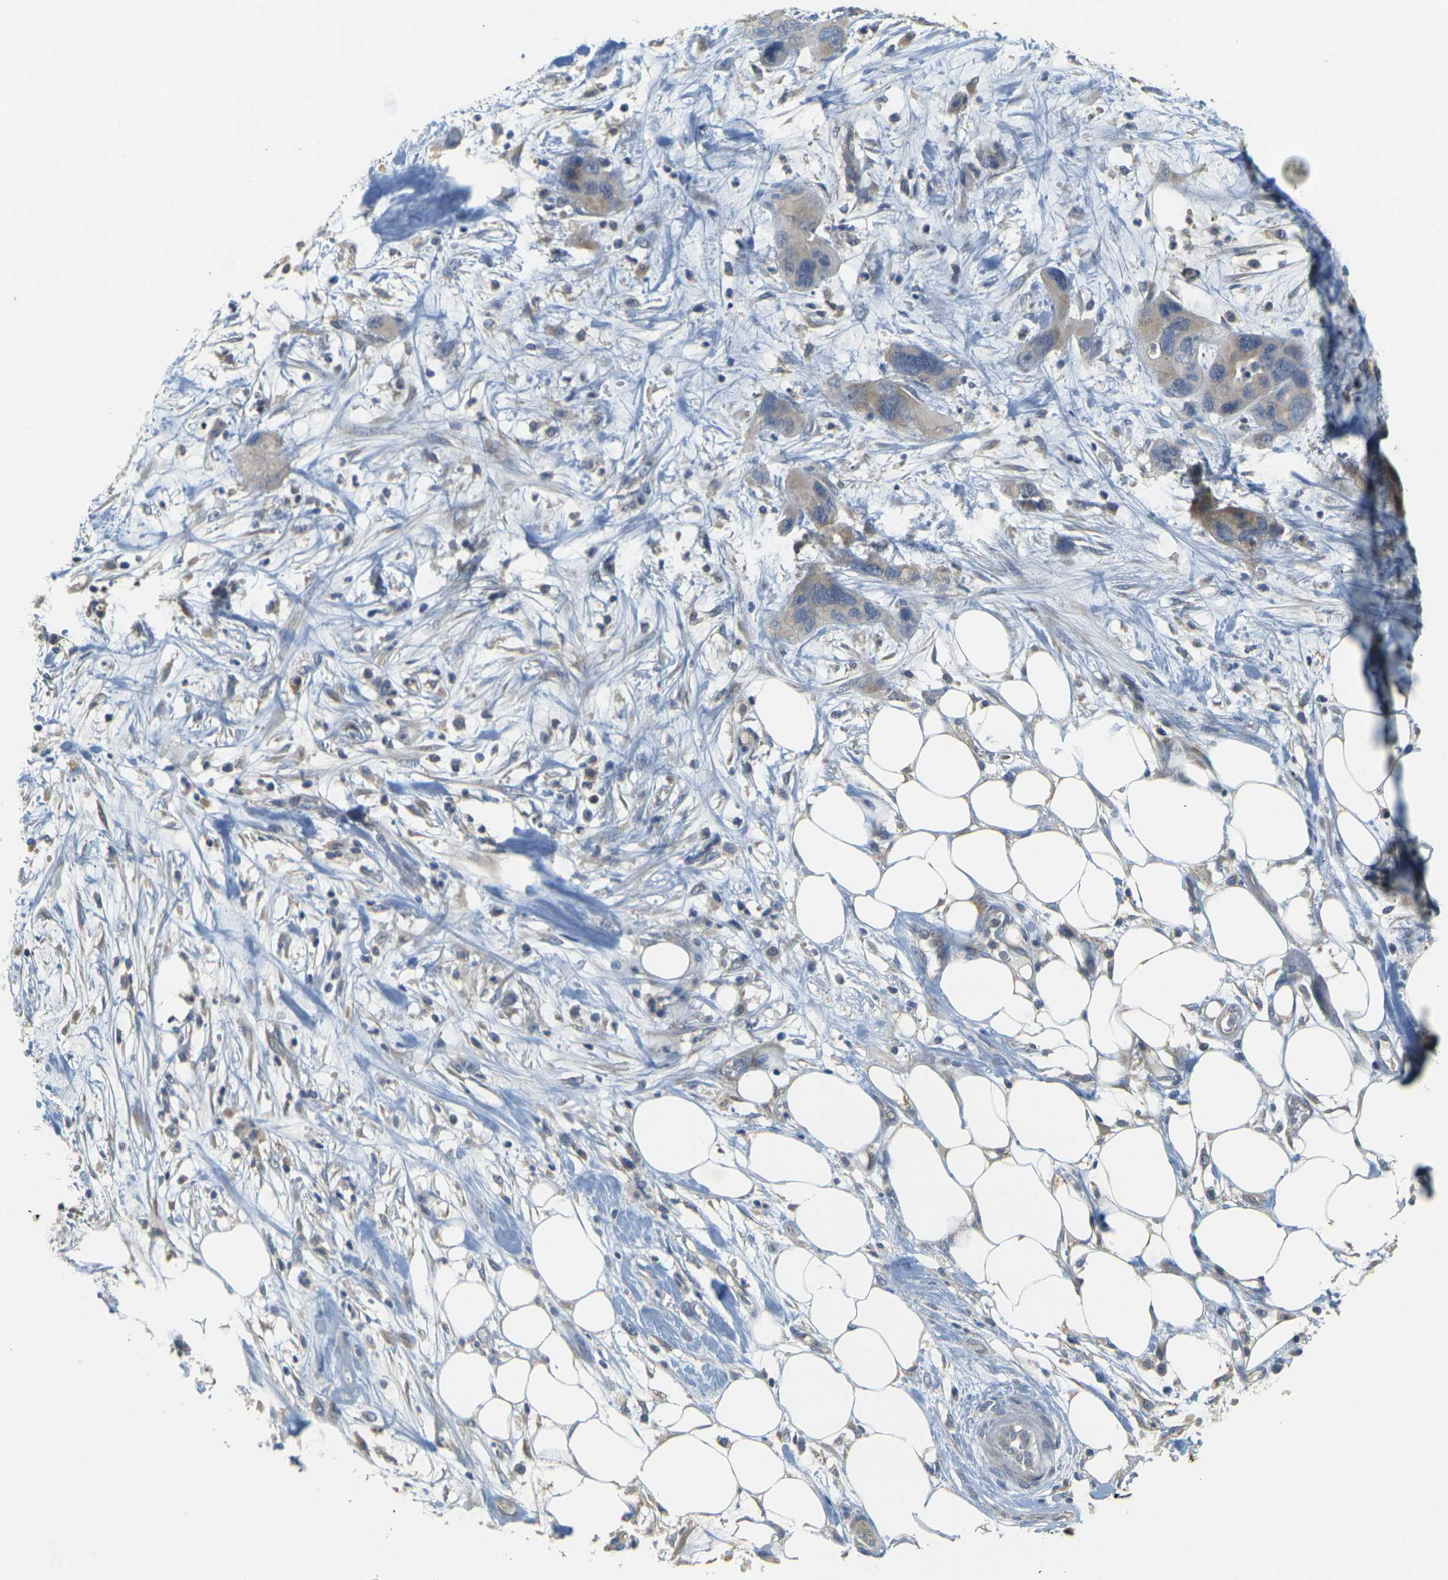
{"staining": {"intensity": "weak", "quantity": ">75%", "location": "cytoplasmic/membranous"}, "tissue": "pancreatic cancer", "cell_type": "Tumor cells", "image_type": "cancer", "snomed": [{"axis": "morphology", "description": "Adenocarcinoma, NOS"}, {"axis": "topography", "description": "Pancreas"}], "caption": "Protein expression by immunohistochemistry (IHC) exhibits weak cytoplasmic/membranous staining in about >75% of tumor cells in pancreatic adenocarcinoma.", "gene": "GDAP1", "patient": {"sex": "female", "age": 71}}